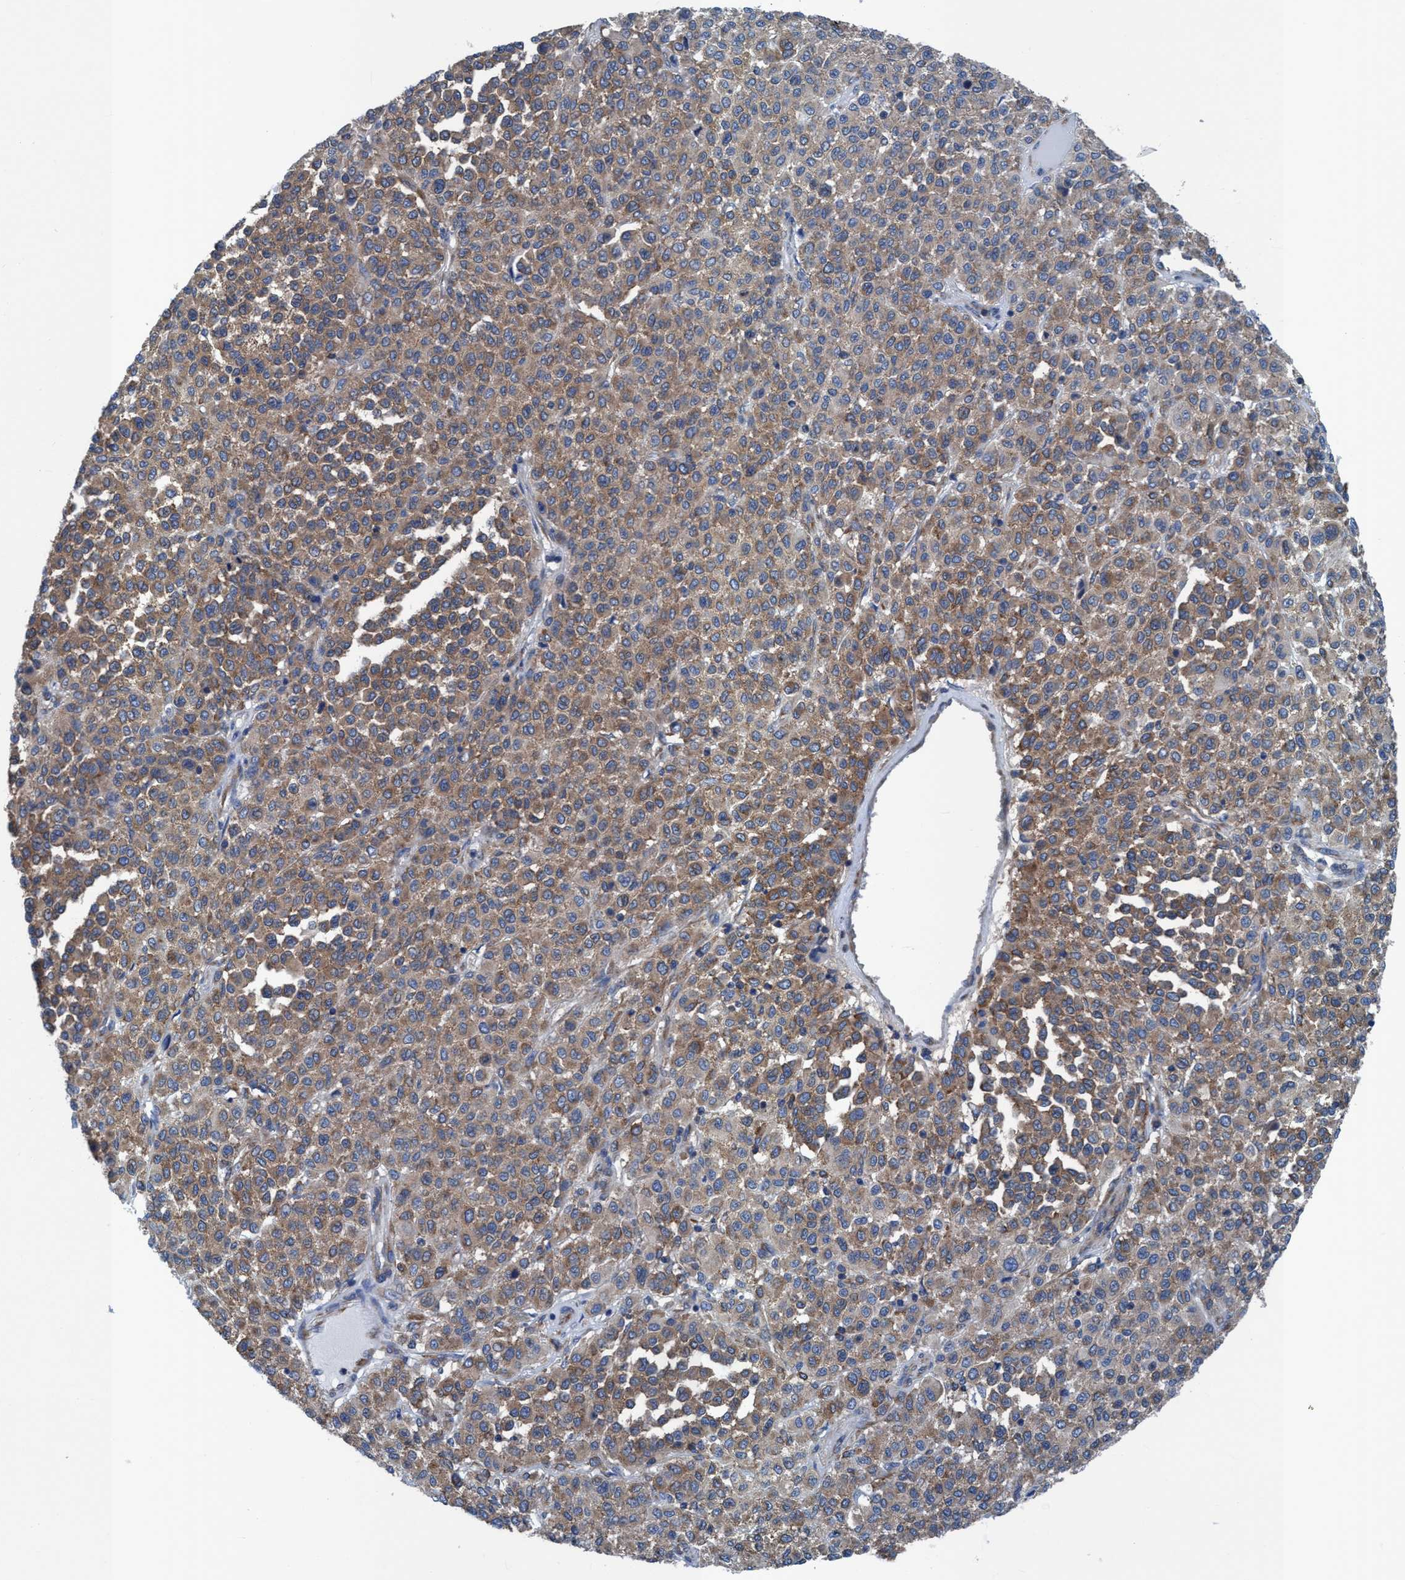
{"staining": {"intensity": "moderate", "quantity": ">75%", "location": "cytoplasmic/membranous"}, "tissue": "melanoma", "cell_type": "Tumor cells", "image_type": "cancer", "snomed": [{"axis": "morphology", "description": "Malignant melanoma, Metastatic site"}, {"axis": "topography", "description": "Pancreas"}], "caption": "A brown stain highlights moderate cytoplasmic/membranous staining of a protein in melanoma tumor cells.", "gene": "NMT1", "patient": {"sex": "female", "age": 30}}